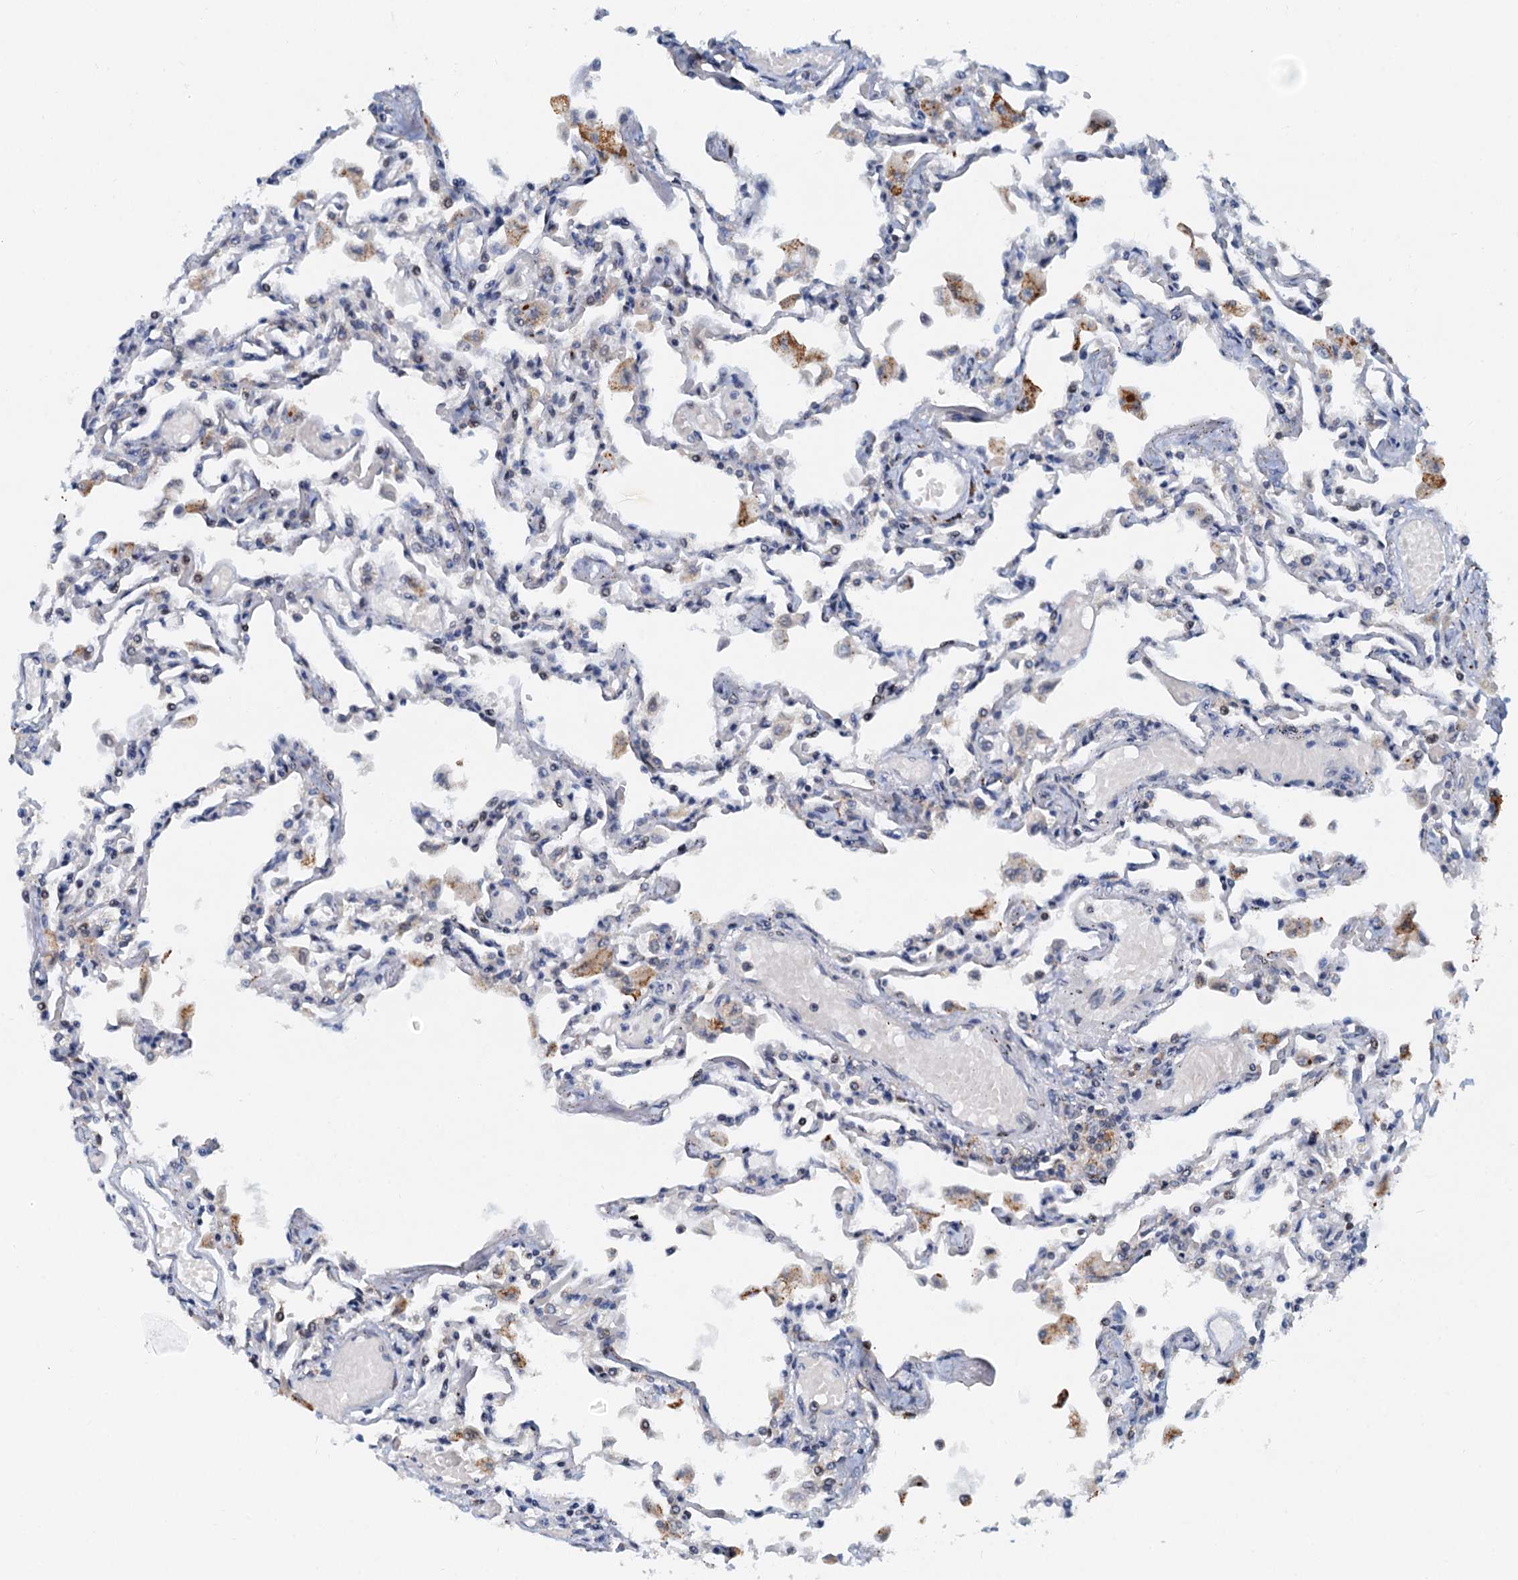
{"staining": {"intensity": "negative", "quantity": "none", "location": "none"}, "tissue": "lung", "cell_type": "Alveolar cells", "image_type": "normal", "snomed": [{"axis": "morphology", "description": "Normal tissue, NOS"}, {"axis": "topography", "description": "Bronchus"}, {"axis": "topography", "description": "Lung"}], "caption": "High magnification brightfield microscopy of normal lung stained with DAB (brown) and counterstained with hematoxylin (blue): alveolar cells show no significant positivity.", "gene": "DNAJC21", "patient": {"sex": "female", "age": 49}}